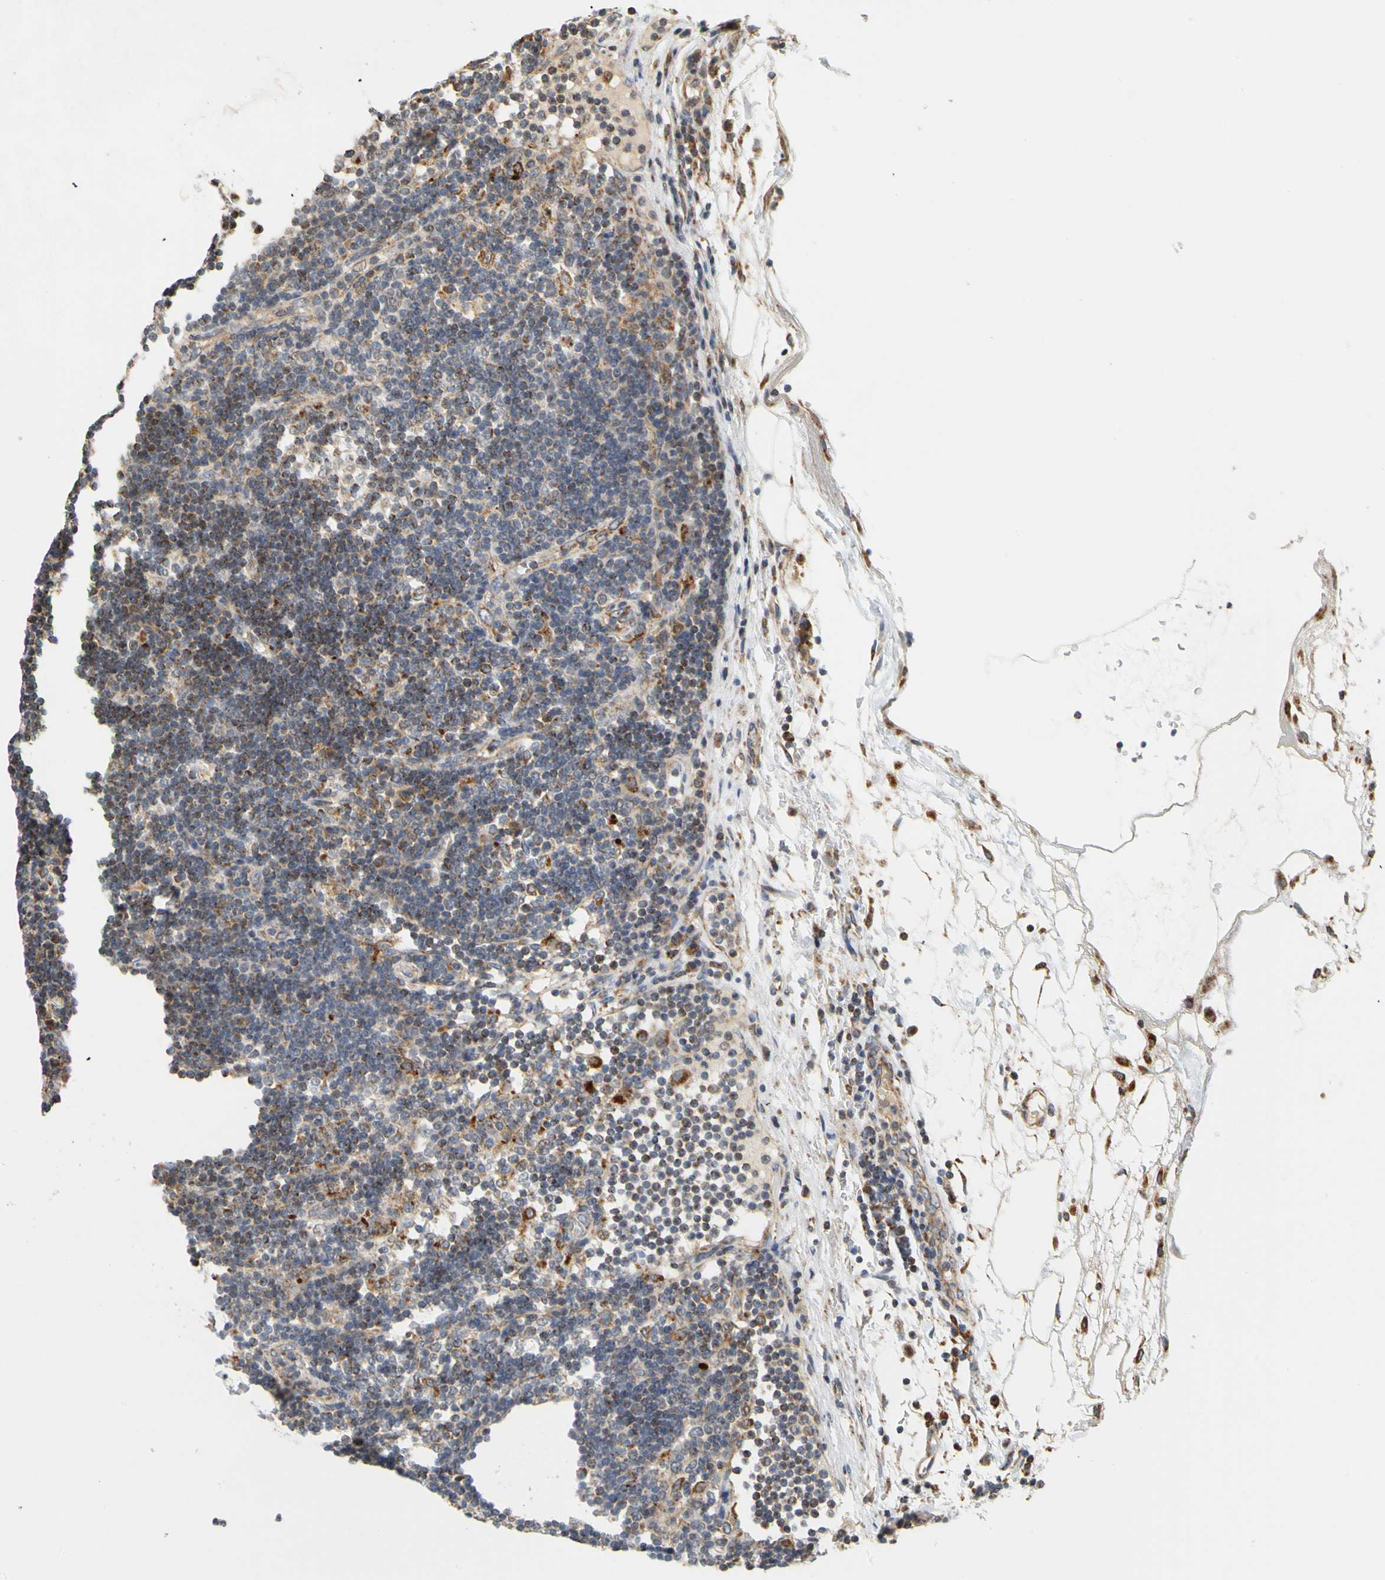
{"staining": {"intensity": "moderate", "quantity": "25%-75%", "location": "cytoplasmic/membranous"}, "tissue": "lymph node", "cell_type": "Germinal center cells", "image_type": "normal", "snomed": [{"axis": "morphology", "description": "Normal tissue, NOS"}, {"axis": "morphology", "description": "Squamous cell carcinoma, metastatic, NOS"}, {"axis": "topography", "description": "Lymph node"}], "caption": "DAB (3,3'-diaminobenzidine) immunohistochemical staining of unremarkable human lymph node reveals moderate cytoplasmic/membranous protein positivity in about 25%-75% of germinal center cells.", "gene": "SFXN3", "patient": {"sex": "female", "age": 53}}